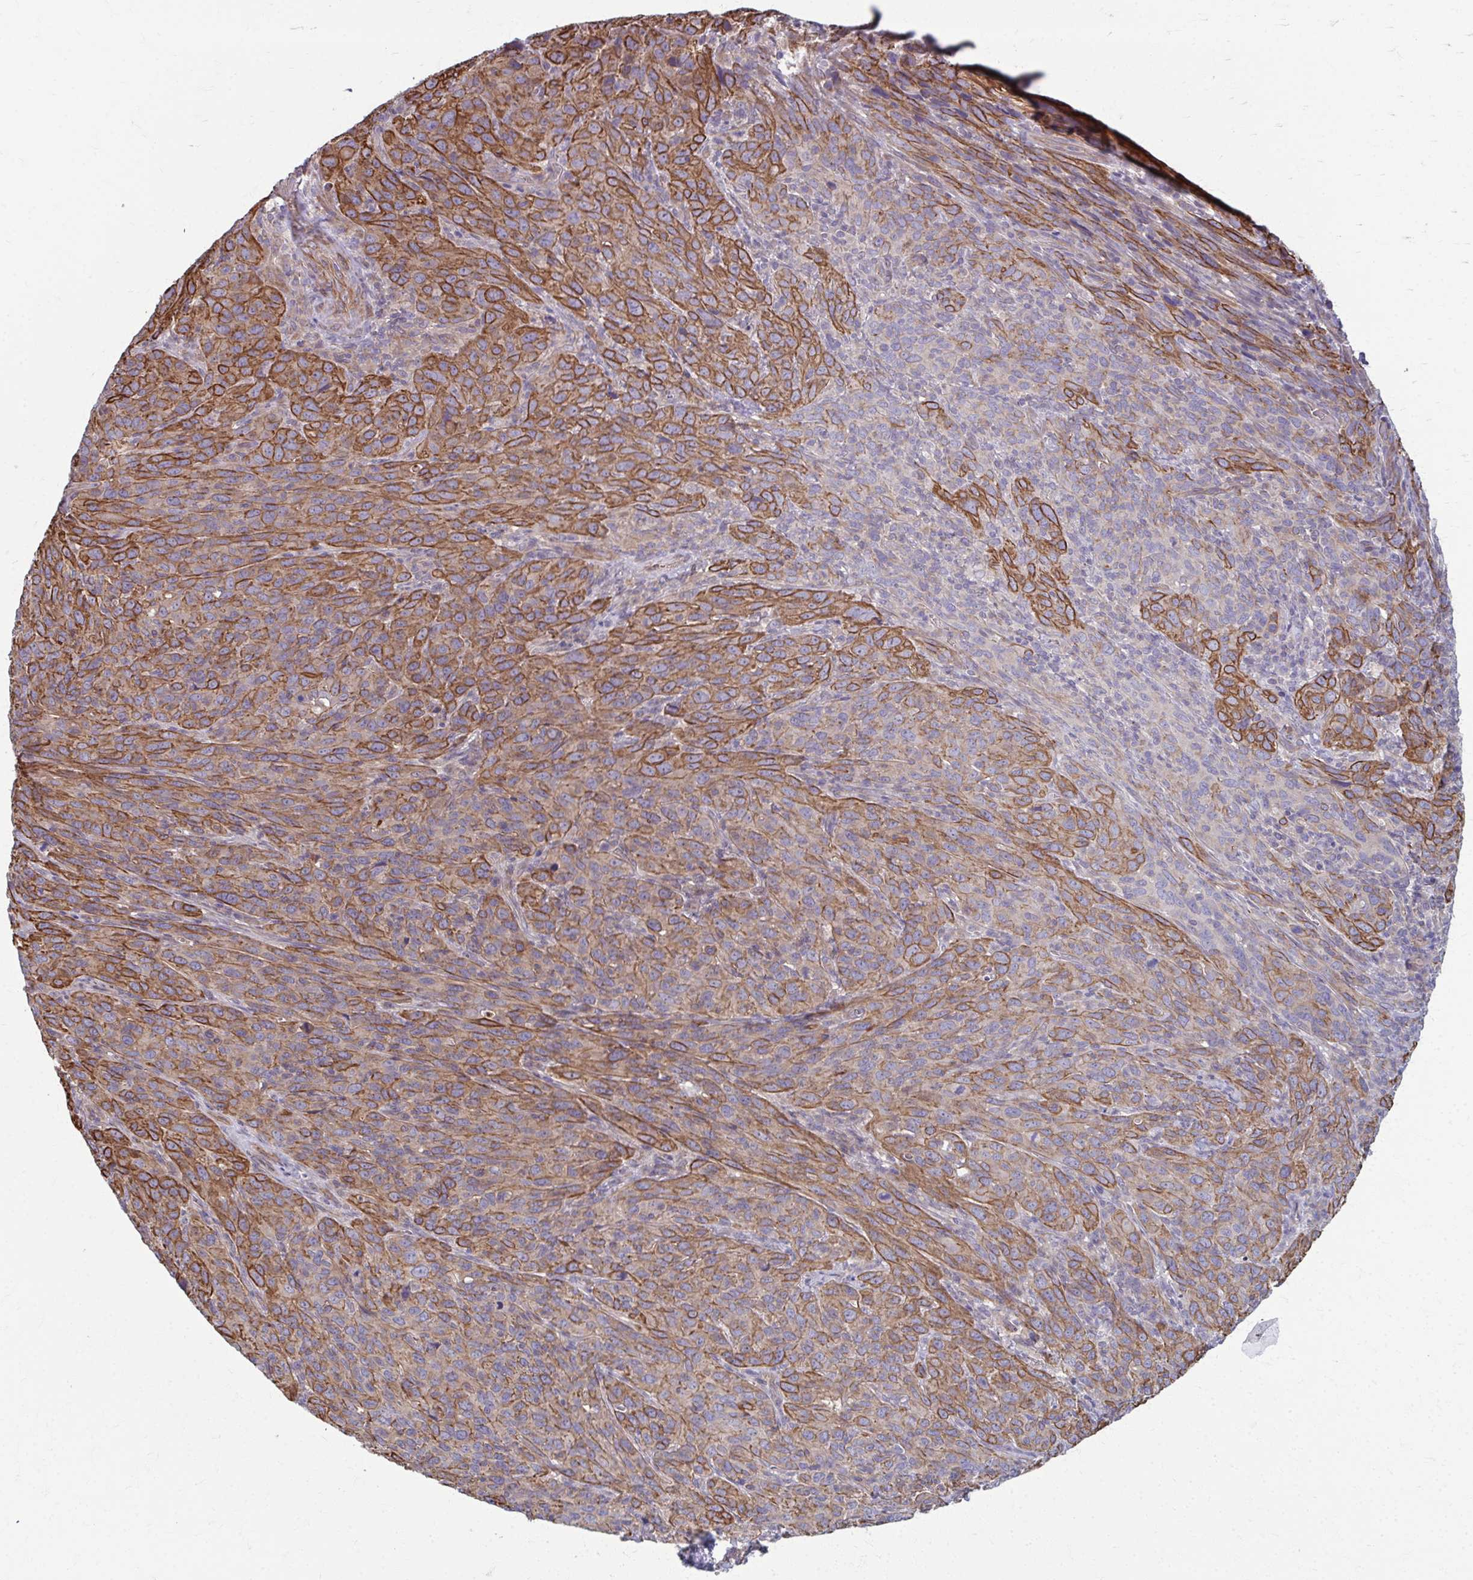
{"staining": {"intensity": "strong", "quantity": "25%-75%", "location": "cytoplasmic/membranous"}, "tissue": "cervical cancer", "cell_type": "Tumor cells", "image_type": "cancer", "snomed": [{"axis": "morphology", "description": "Normal tissue, NOS"}, {"axis": "morphology", "description": "Squamous cell carcinoma, NOS"}, {"axis": "topography", "description": "Cervix"}], "caption": "Human squamous cell carcinoma (cervical) stained for a protein (brown) shows strong cytoplasmic/membranous positive positivity in about 25%-75% of tumor cells.", "gene": "EID2B", "patient": {"sex": "female", "age": 51}}